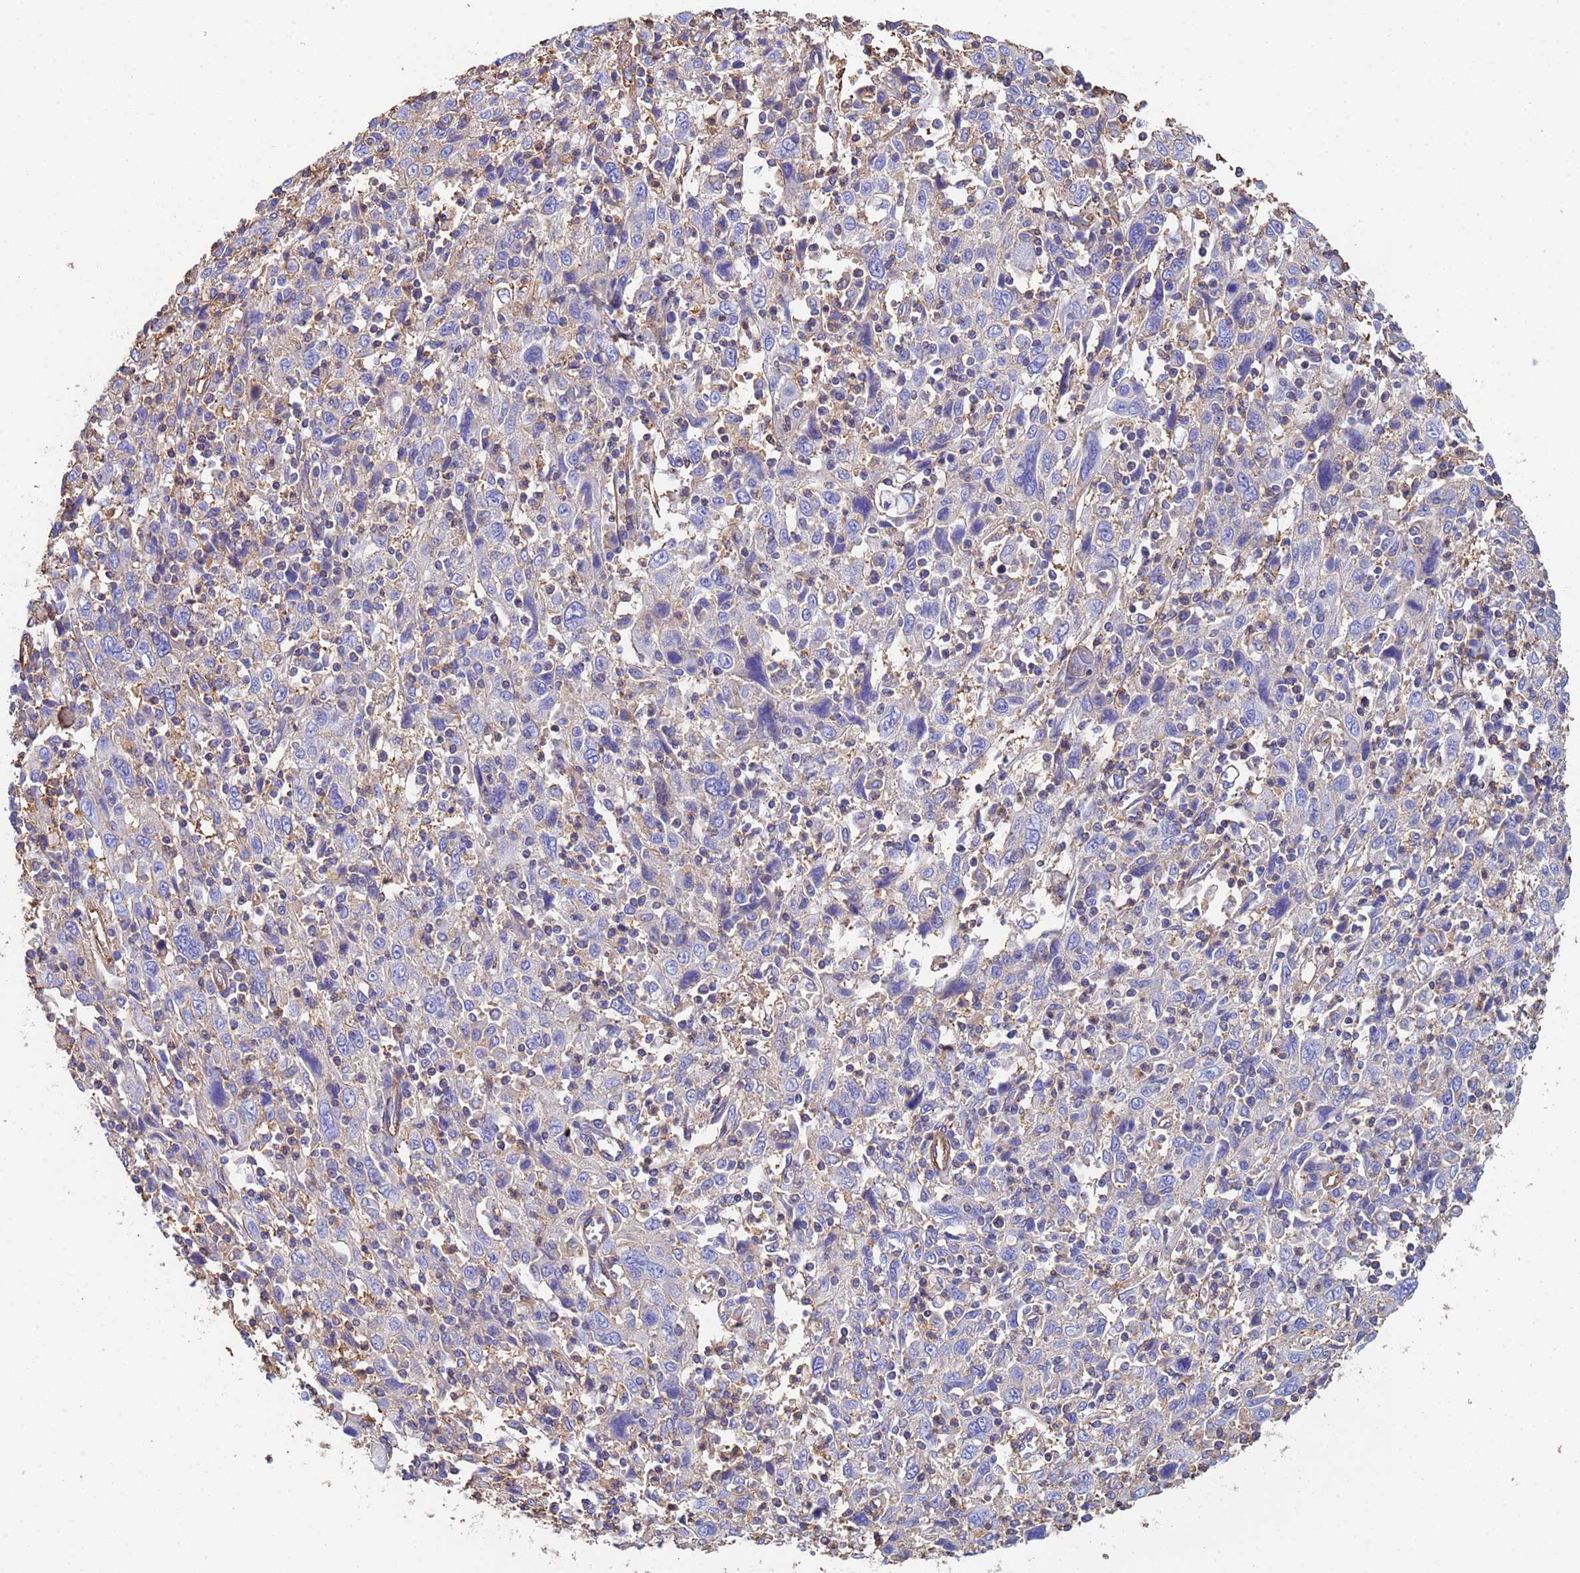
{"staining": {"intensity": "negative", "quantity": "none", "location": "none"}, "tissue": "cervical cancer", "cell_type": "Tumor cells", "image_type": "cancer", "snomed": [{"axis": "morphology", "description": "Squamous cell carcinoma, NOS"}, {"axis": "topography", "description": "Cervix"}], "caption": "Image shows no significant protein staining in tumor cells of cervical cancer.", "gene": "MYL12A", "patient": {"sex": "female", "age": 46}}